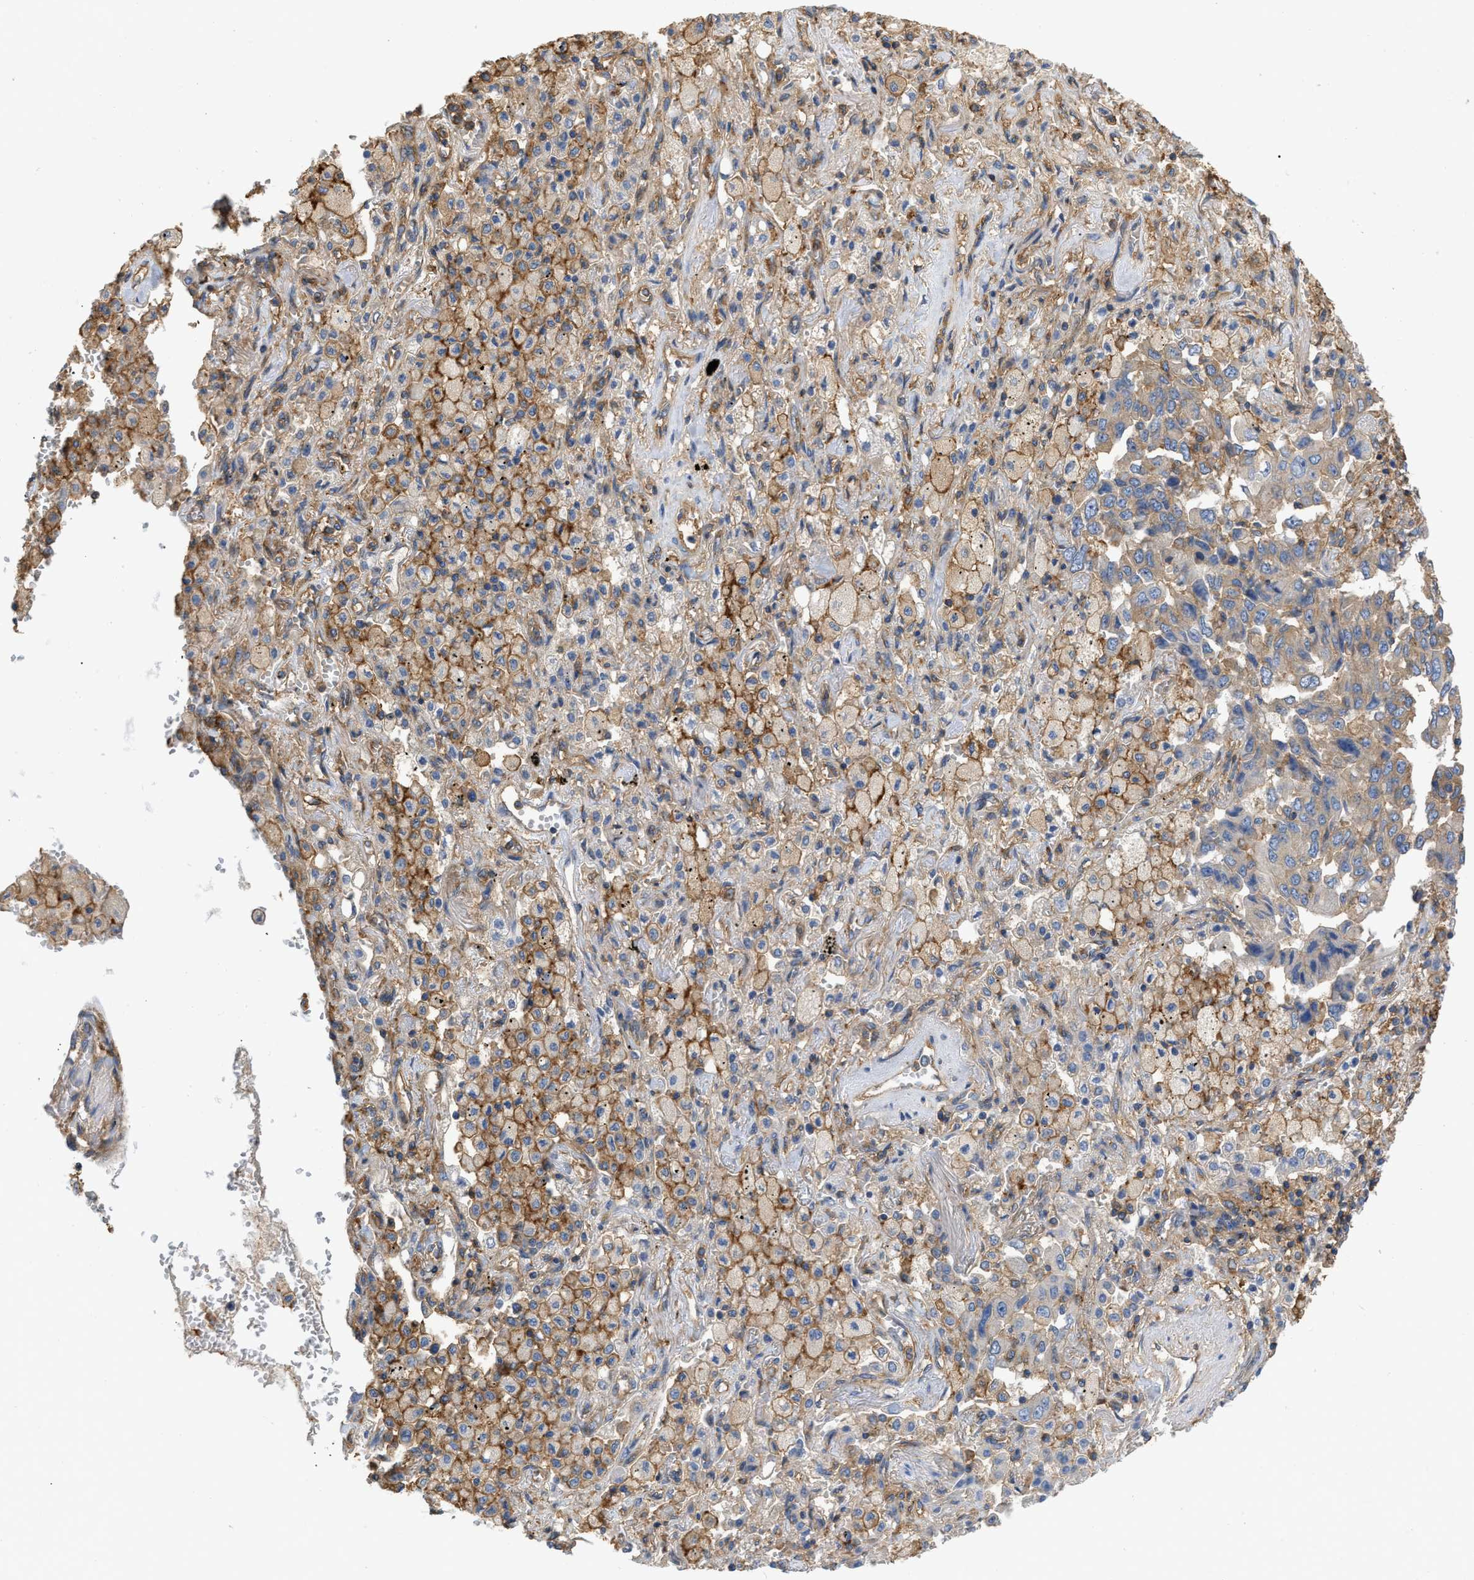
{"staining": {"intensity": "weak", "quantity": "25%-75%", "location": "cytoplasmic/membranous"}, "tissue": "lung cancer", "cell_type": "Tumor cells", "image_type": "cancer", "snomed": [{"axis": "morphology", "description": "Adenocarcinoma, NOS"}, {"axis": "topography", "description": "Lung"}], "caption": "IHC image of neoplastic tissue: human adenocarcinoma (lung) stained using immunohistochemistry (IHC) exhibits low levels of weak protein expression localized specifically in the cytoplasmic/membranous of tumor cells, appearing as a cytoplasmic/membranous brown color.", "gene": "GNB4", "patient": {"sex": "female", "age": 65}}